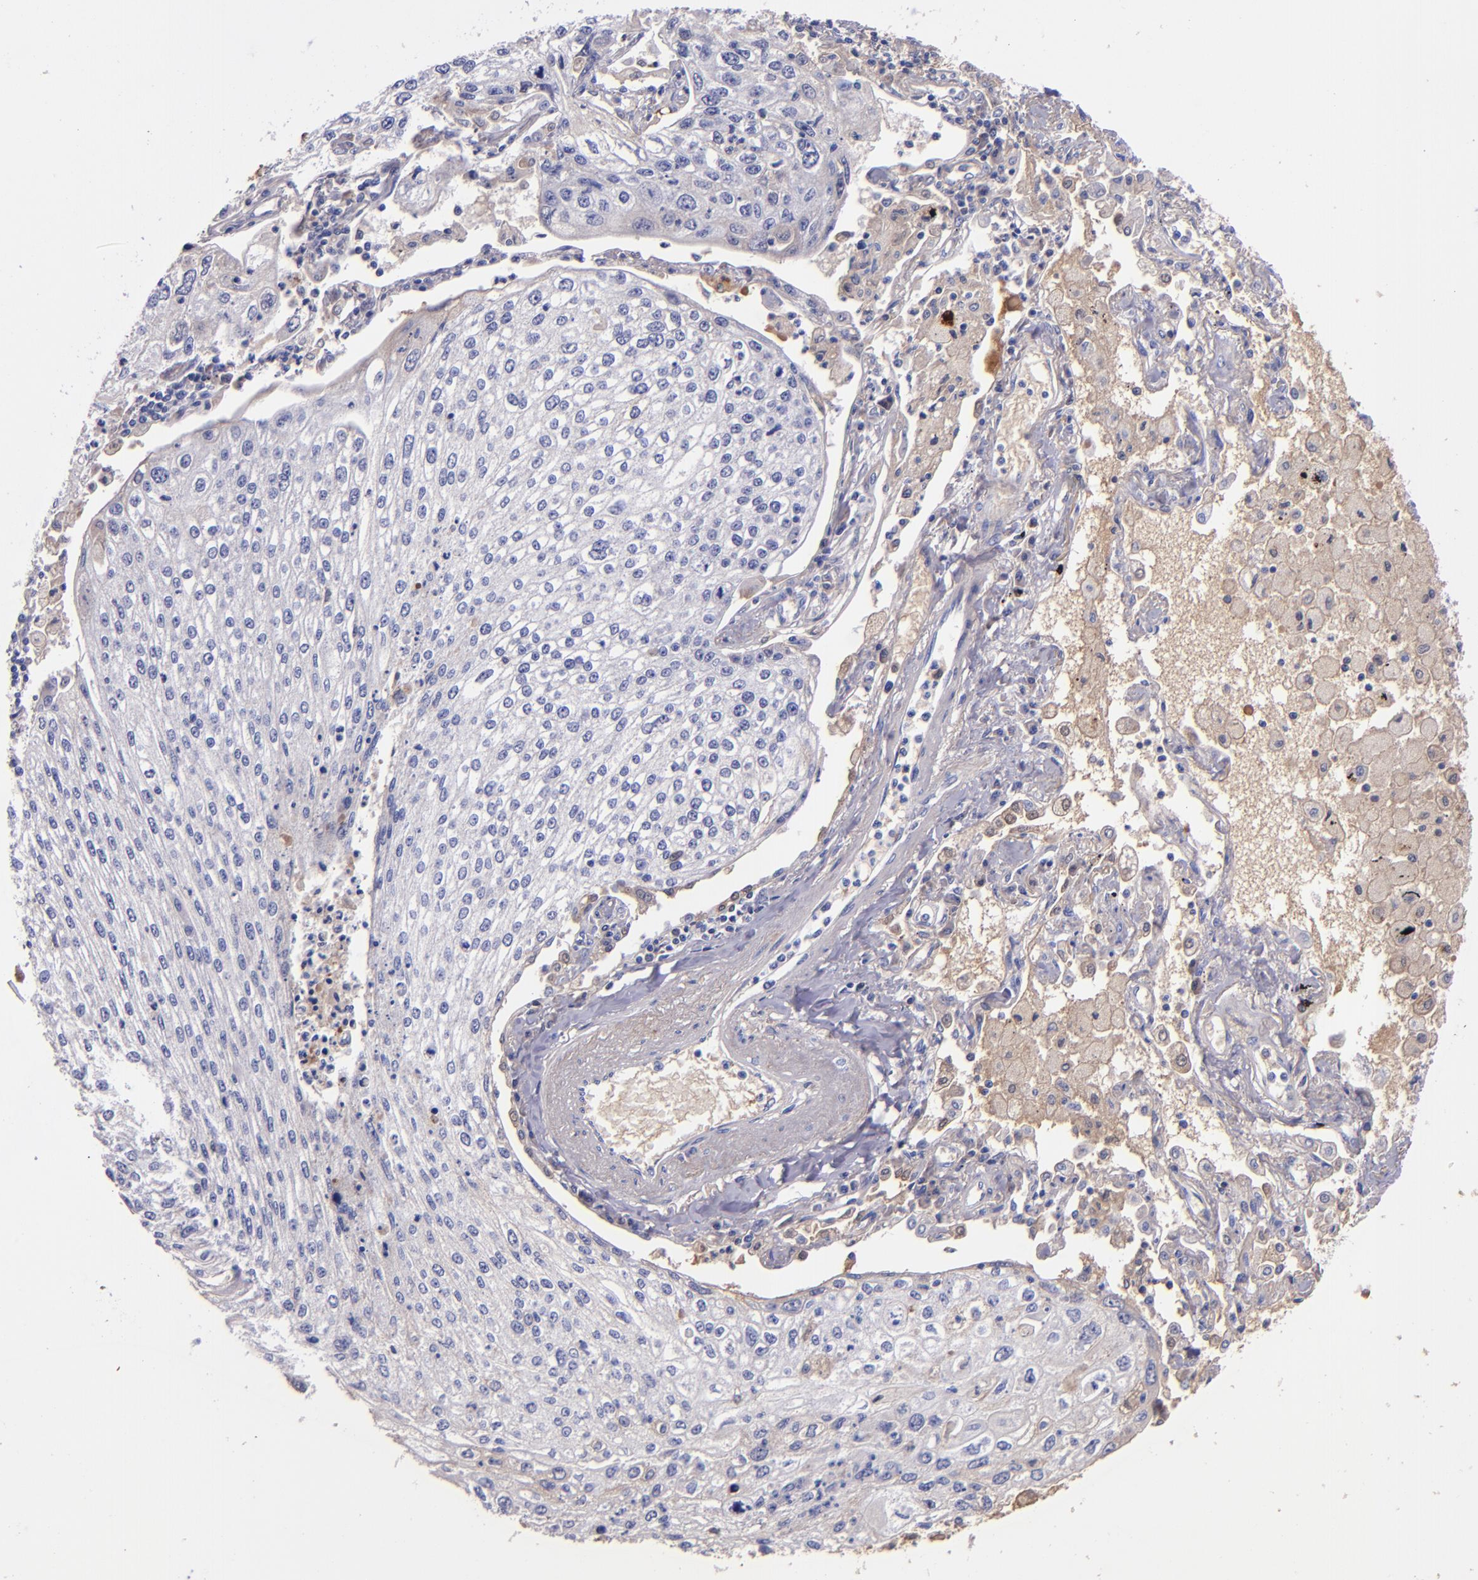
{"staining": {"intensity": "negative", "quantity": "none", "location": "none"}, "tissue": "lung cancer", "cell_type": "Tumor cells", "image_type": "cancer", "snomed": [{"axis": "morphology", "description": "Squamous cell carcinoma, NOS"}, {"axis": "topography", "description": "Lung"}], "caption": "Immunohistochemistry (IHC) photomicrograph of neoplastic tissue: human lung squamous cell carcinoma stained with DAB exhibits no significant protein positivity in tumor cells. (DAB immunohistochemistry (IHC) visualized using brightfield microscopy, high magnification).", "gene": "KNG1", "patient": {"sex": "male", "age": 75}}